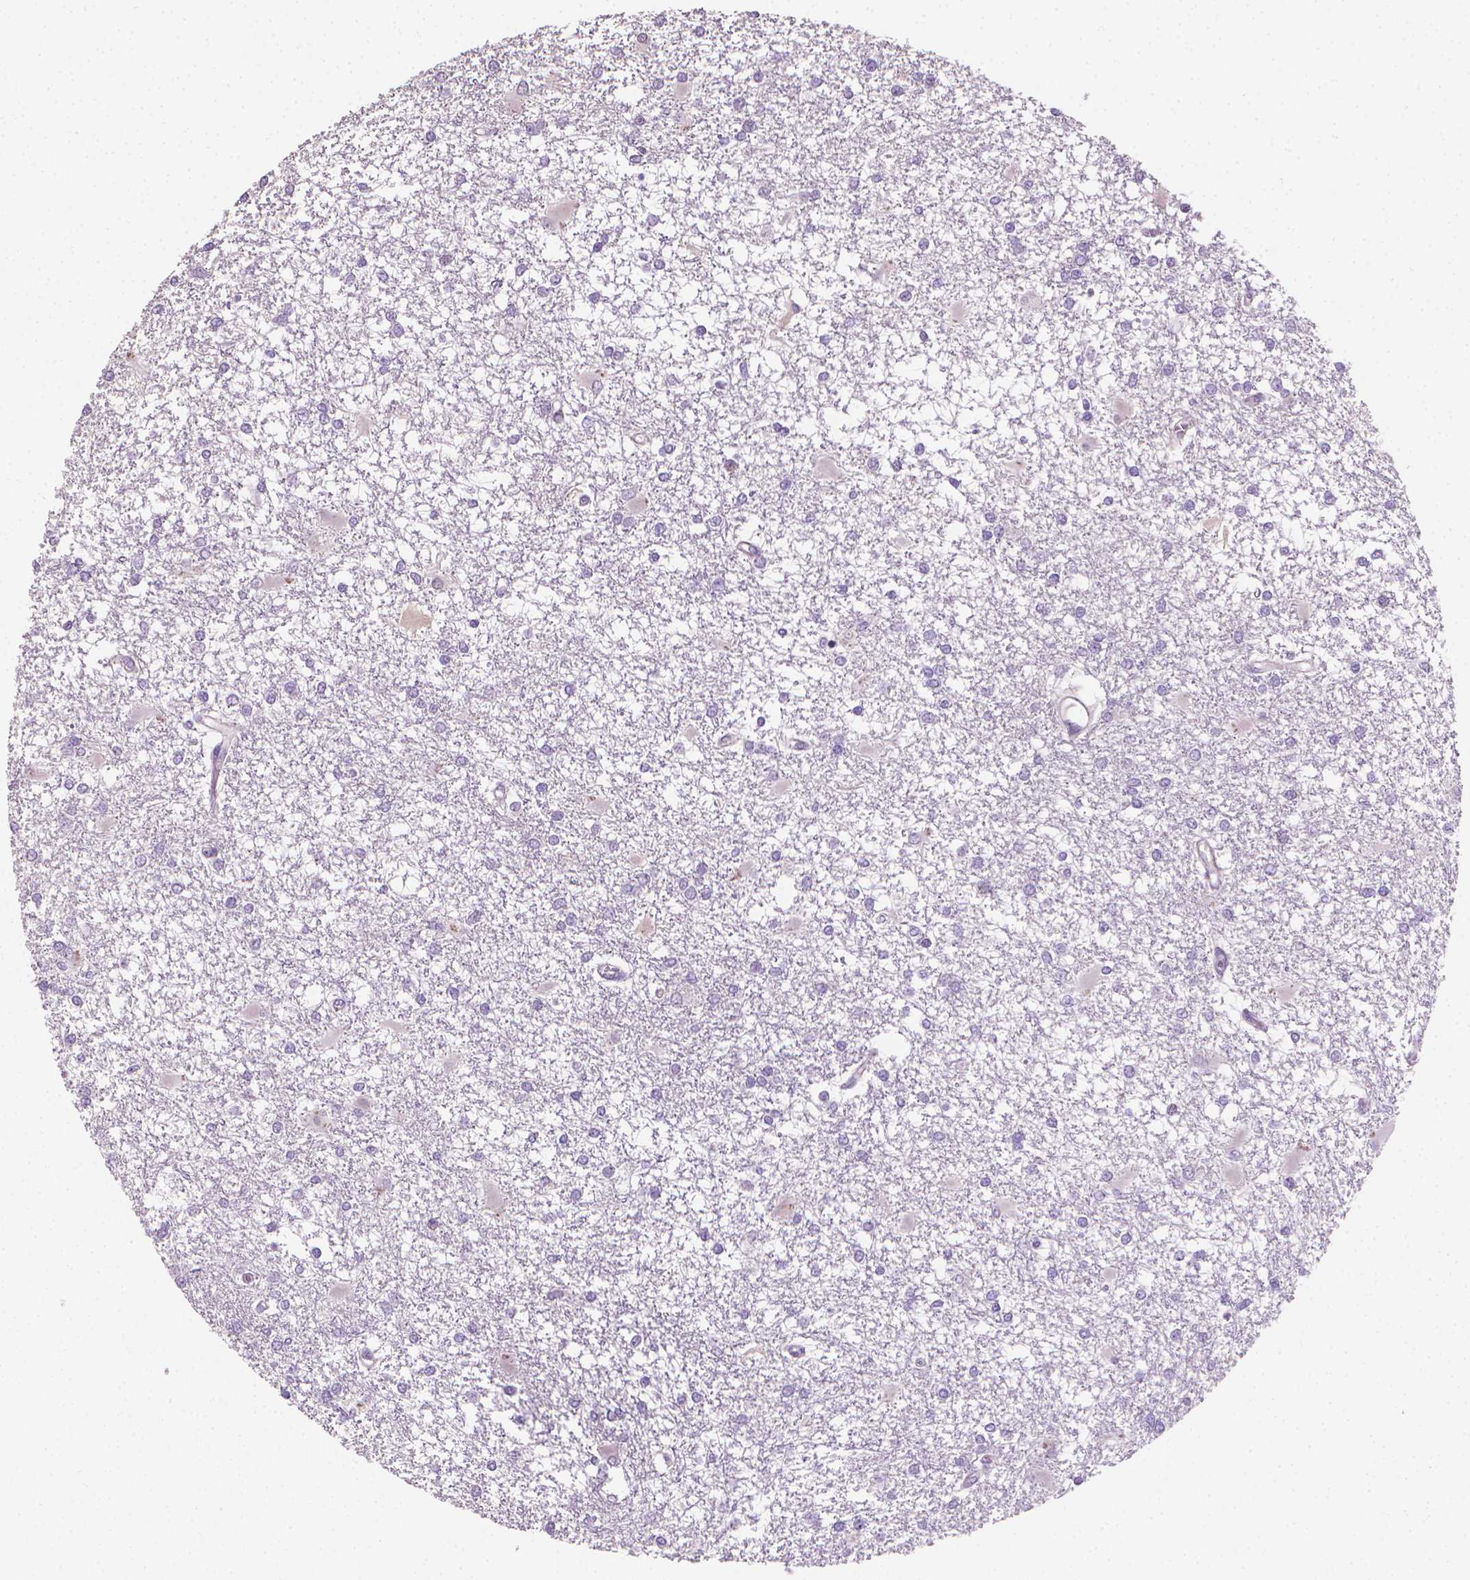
{"staining": {"intensity": "negative", "quantity": "none", "location": "none"}, "tissue": "glioma", "cell_type": "Tumor cells", "image_type": "cancer", "snomed": [{"axis": "morphology", "description": "Glioma, malignant, High grade"}, {"axis": "topography", "description": "Cerebral cortex"}], "caption": "This micrograph is of glioma stained with IHC to label a protein in brown with the nuclei are counter-stained blue. There is no staining in tumor cells.", "gene": "CLXN", "patient": {"sex": "male", "age": 79}}